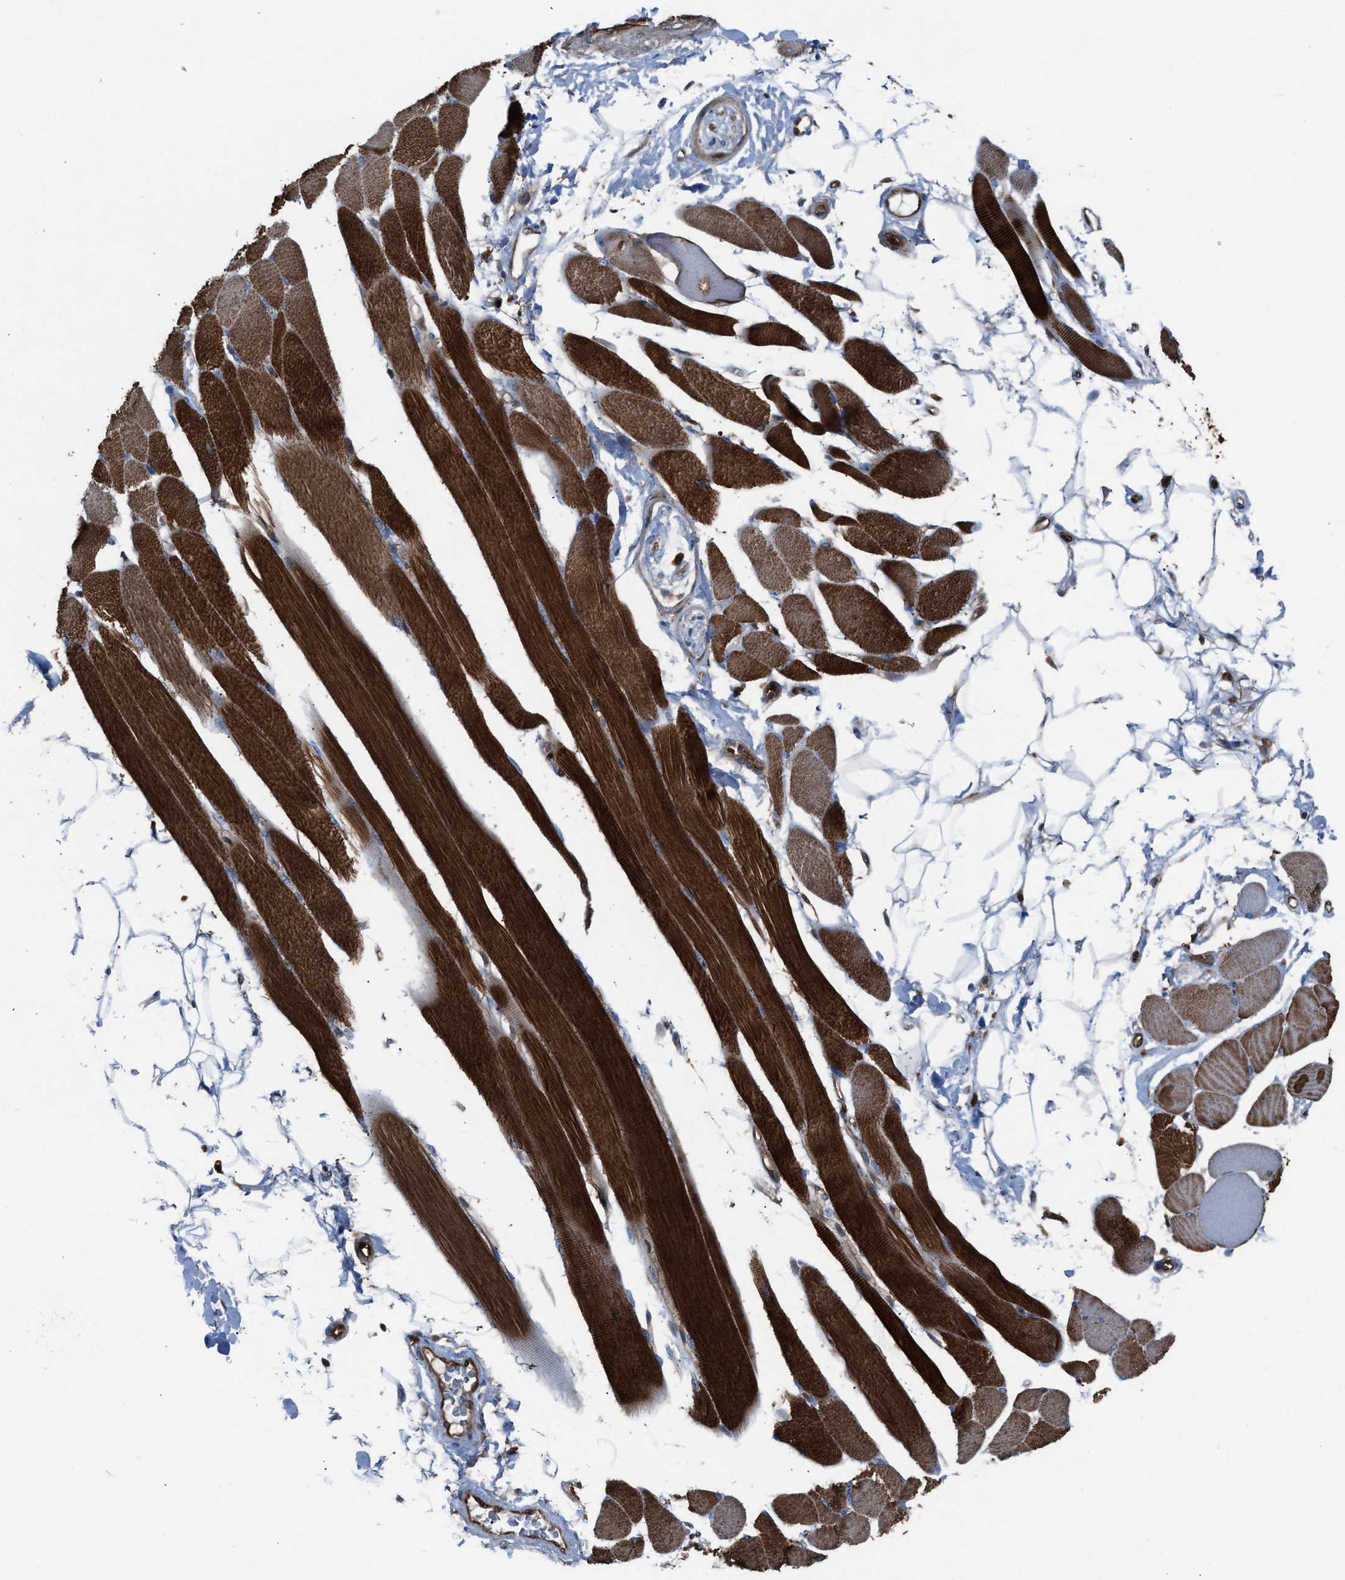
{"staining": {"intensity": "strong", "quantity": ">75%", "location": "cytoplasmic/membranous"}, "tissue": "skeletal muscle", "cell_type": "Myocytes", "image_type": "normal", "snomed": [{"axis": "morphology", "description": "Normal tissue, NOS"}, {"axis": "topography", "description": "Skeletal muscle"}, {"axis": "topography", "description": "Peripheral nerve tissue"}], "caption": "The image reveals immunohistochemical staining of normal skeletal muscle. There is strong cytoplasmic/membranous positivity is appreciated in approximately >75% of myocytes.", "gene": "TPK1", "patient": {"sex": "female", "age": 84}}